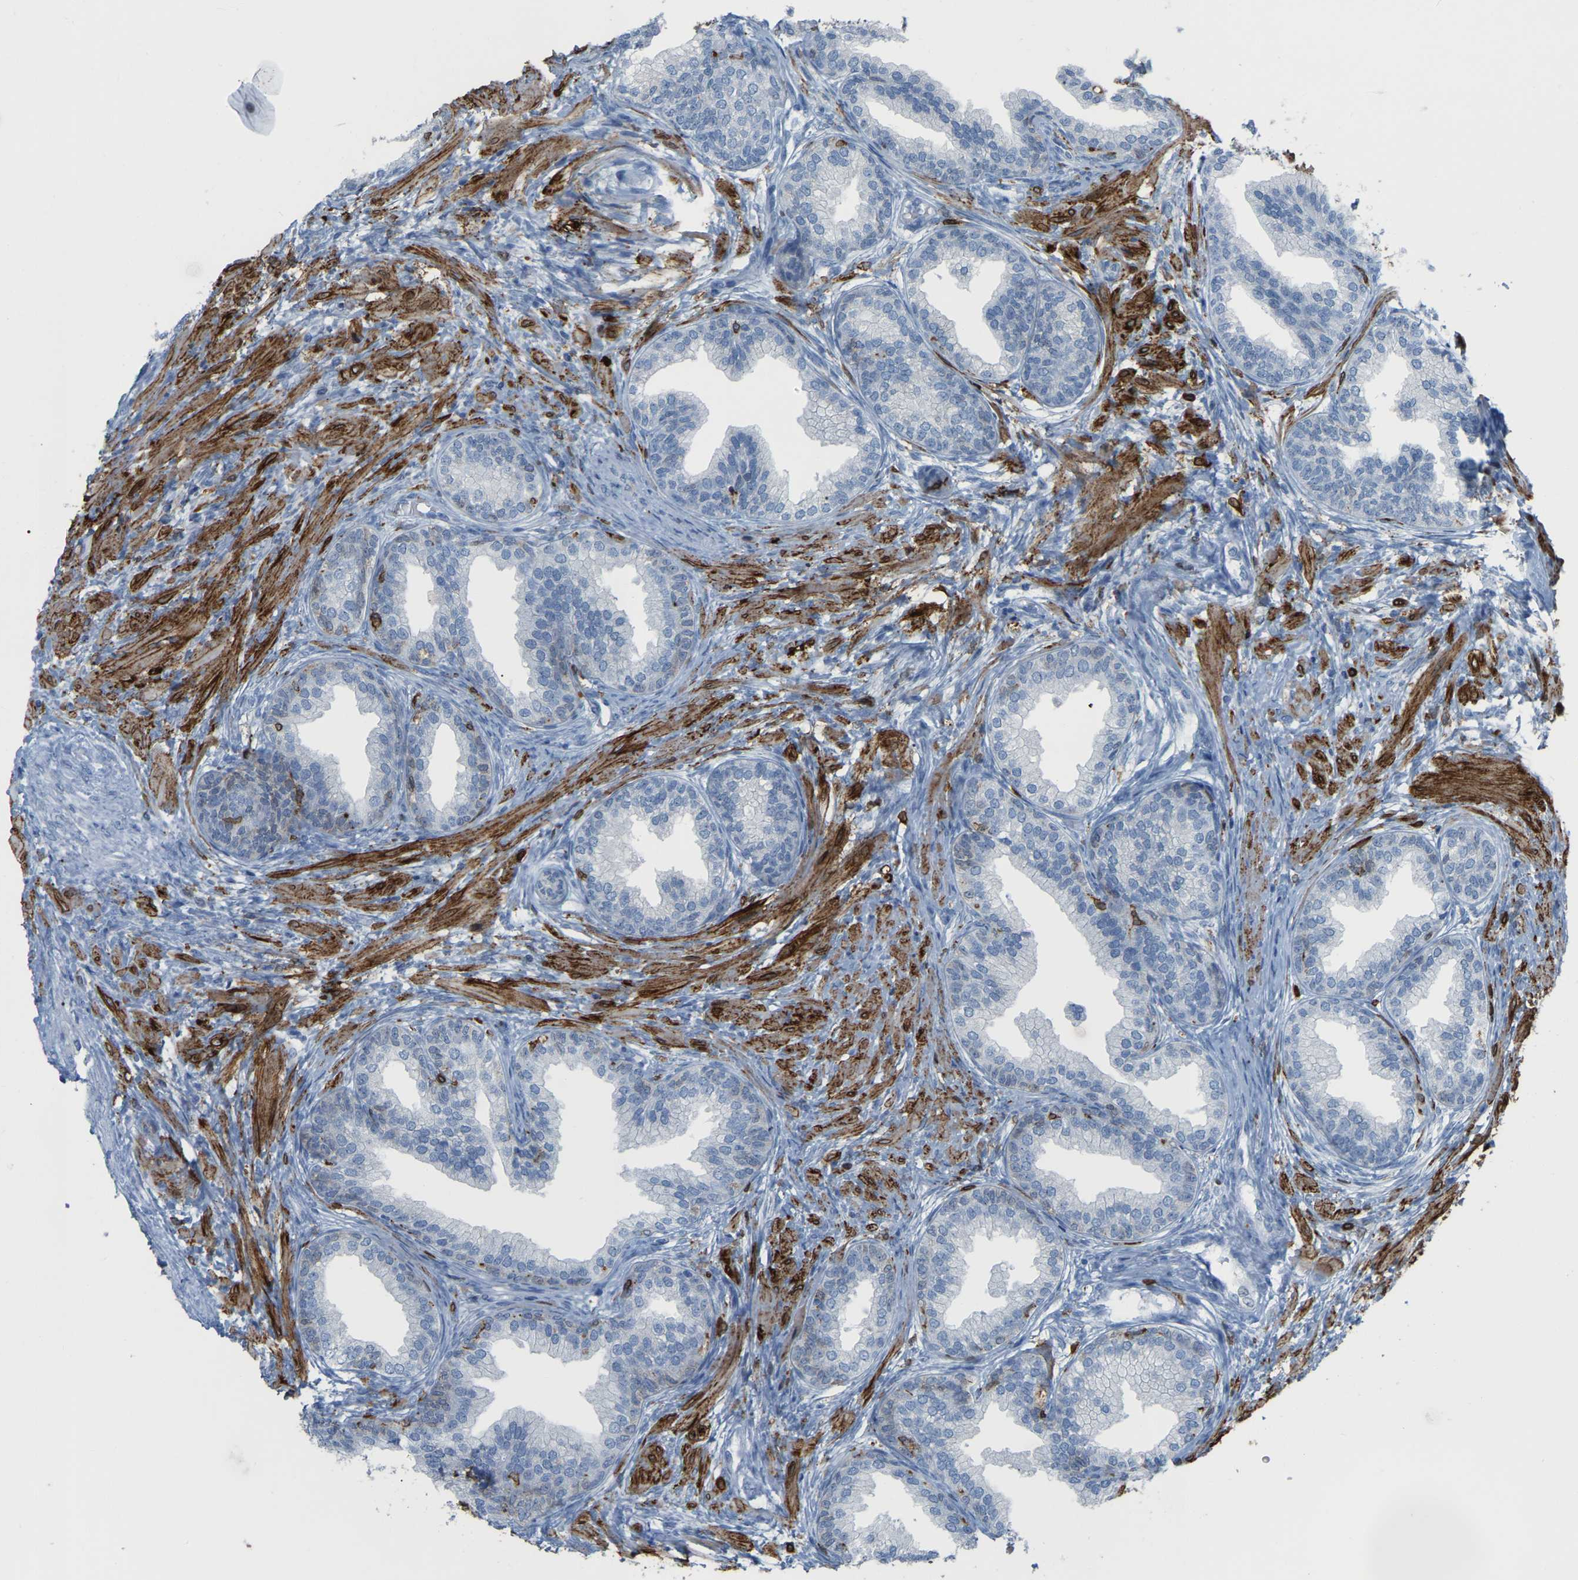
{"staining": {"intensity": "negative", "quantity": "none", "location": "none"}, "tissue": "prostate", "cell_type": "Glandular cells", "image_type": "normal", "snomed": [{"axis": "morphology", "description": "Normal tissue, NOS"}, {"axis": "topography", "description": "Prostate"}], "caption": "Image shows no protein staining in glandular cells of unremarkable prostate.", "gene": "PTGS1", "patient": {"sex": "male", "age": 76}}